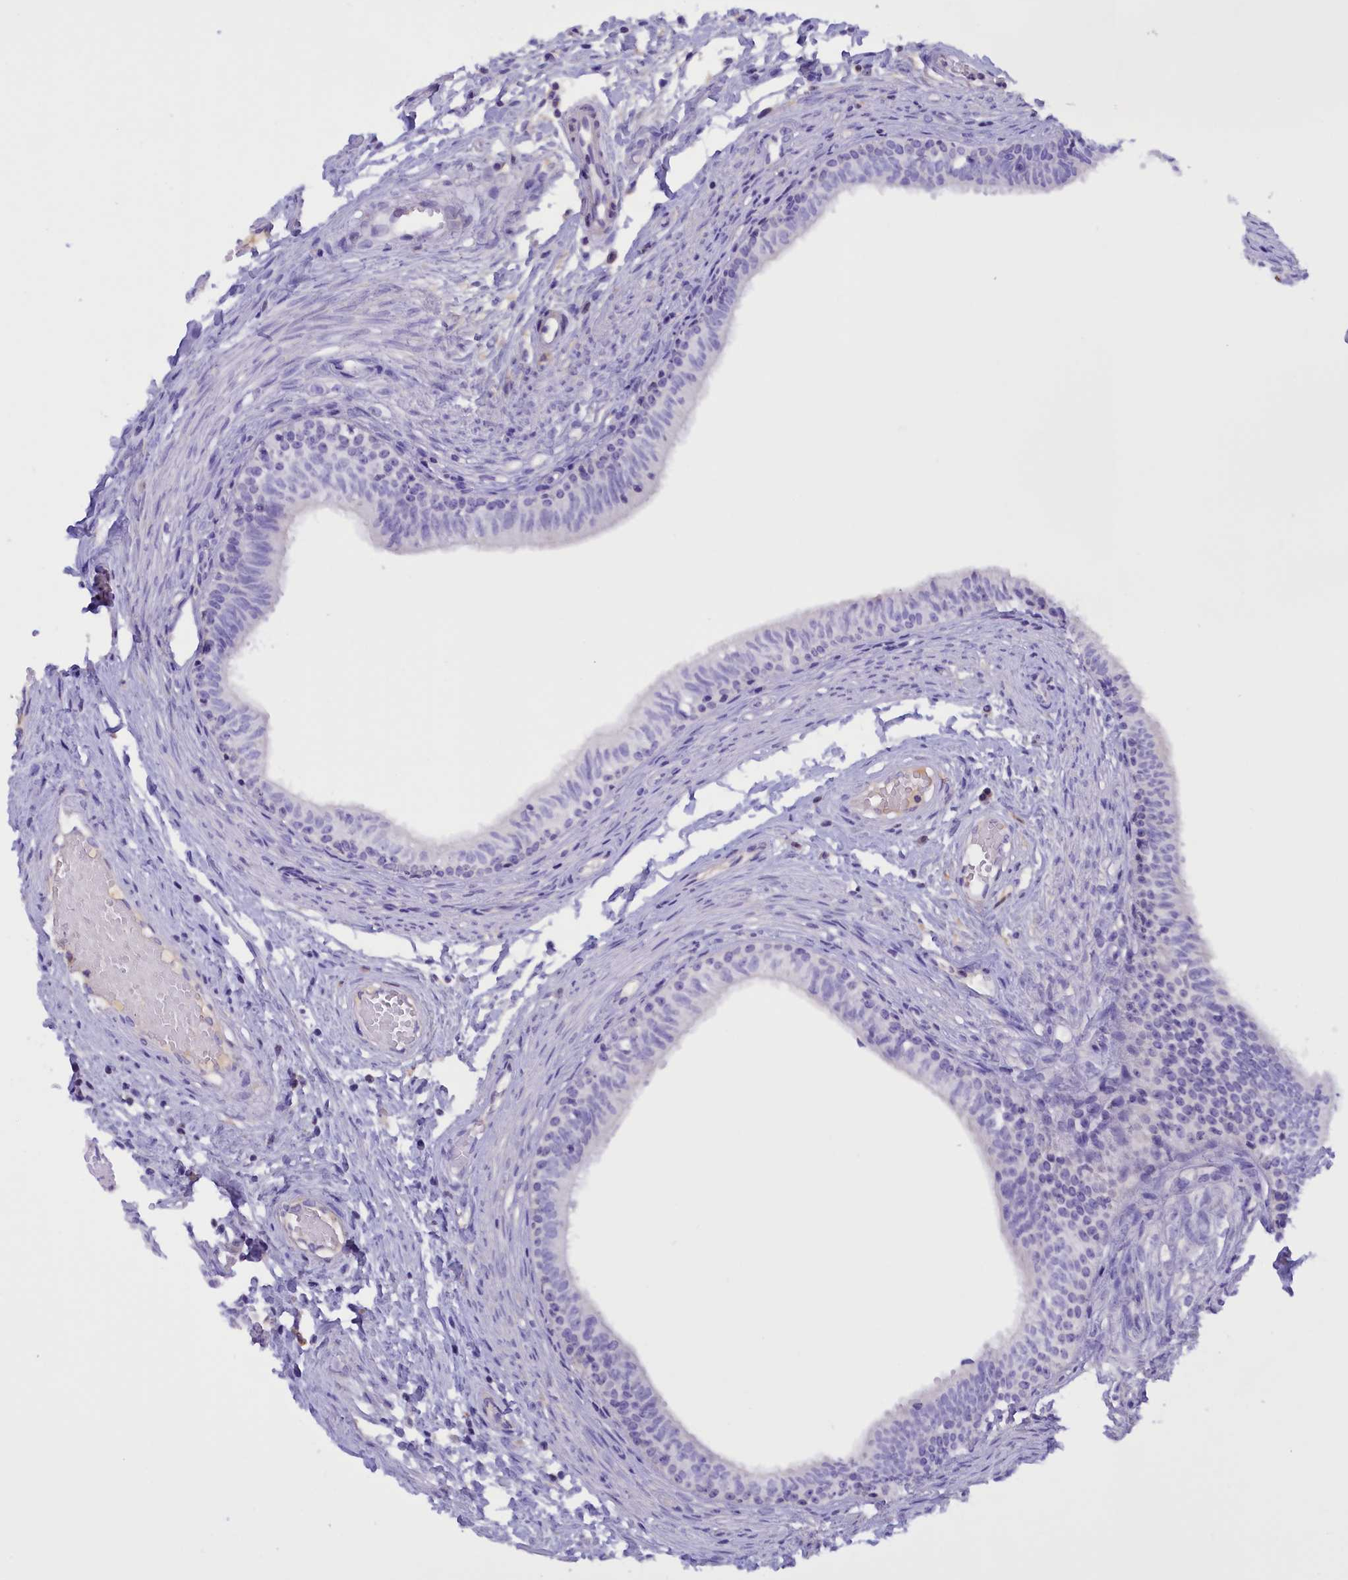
{"staining": {"intensity": "negative", "quantity": "none", "location": "none"}, "tissue": "epididymis", "cell_type": "Glandular cells", "image_type": "normal", "snomed": [{"axis": "morphology", "description": "Normal tissue, NOS"}, {"axis": "topography", "description": "Epididymis, spermatic cord, NOS"}], "caption": "High power microscopy image of an immunohistochemistry micrograph of benign epididymis, revealing no significant expression in glandular cells.", "gene": "PROK2", "patient": {"sex": "male", "age": 22}}